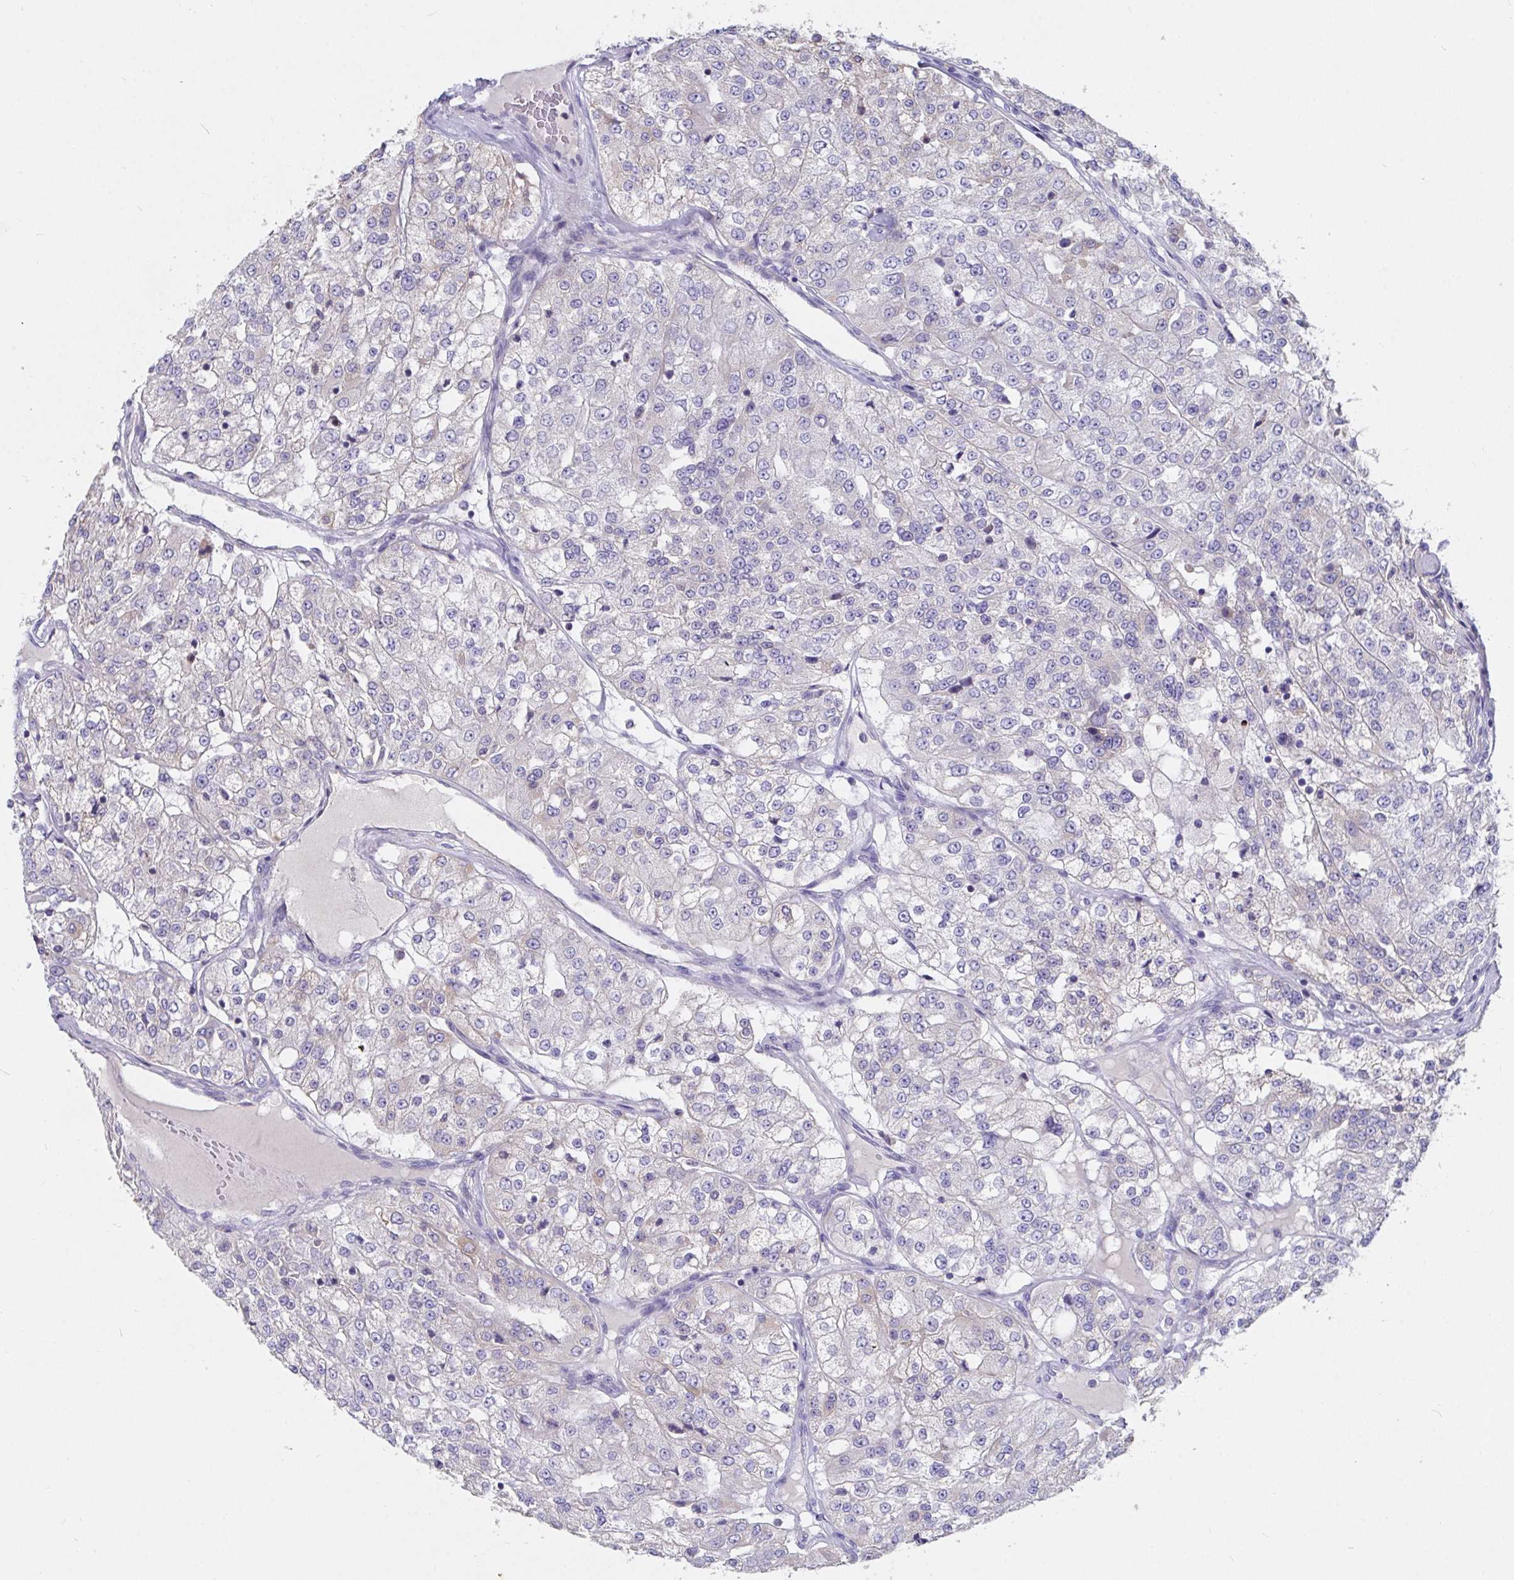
{"staining": {"intensity": "negative", "quantity": "none", "location": "none"}, "tissue": "renal cancer", "cell_type": "Tumor cells", "image_type": "cancer", "snomed": [{"axis": "morphology", "description": "Adenocarcinoma, NOS"}, {"axis": "topography", "description": "Kidney"}], "caption": "High magnification brightfield microscopy of renal cancer stained with DAB (3,3'-diaminobenzidine) (brown) and counterstained with hematoxylin (blue): tumor cells show no significant expression.", "gene": "ZNF561", "patient": {"sex": "female", "age": 63}}